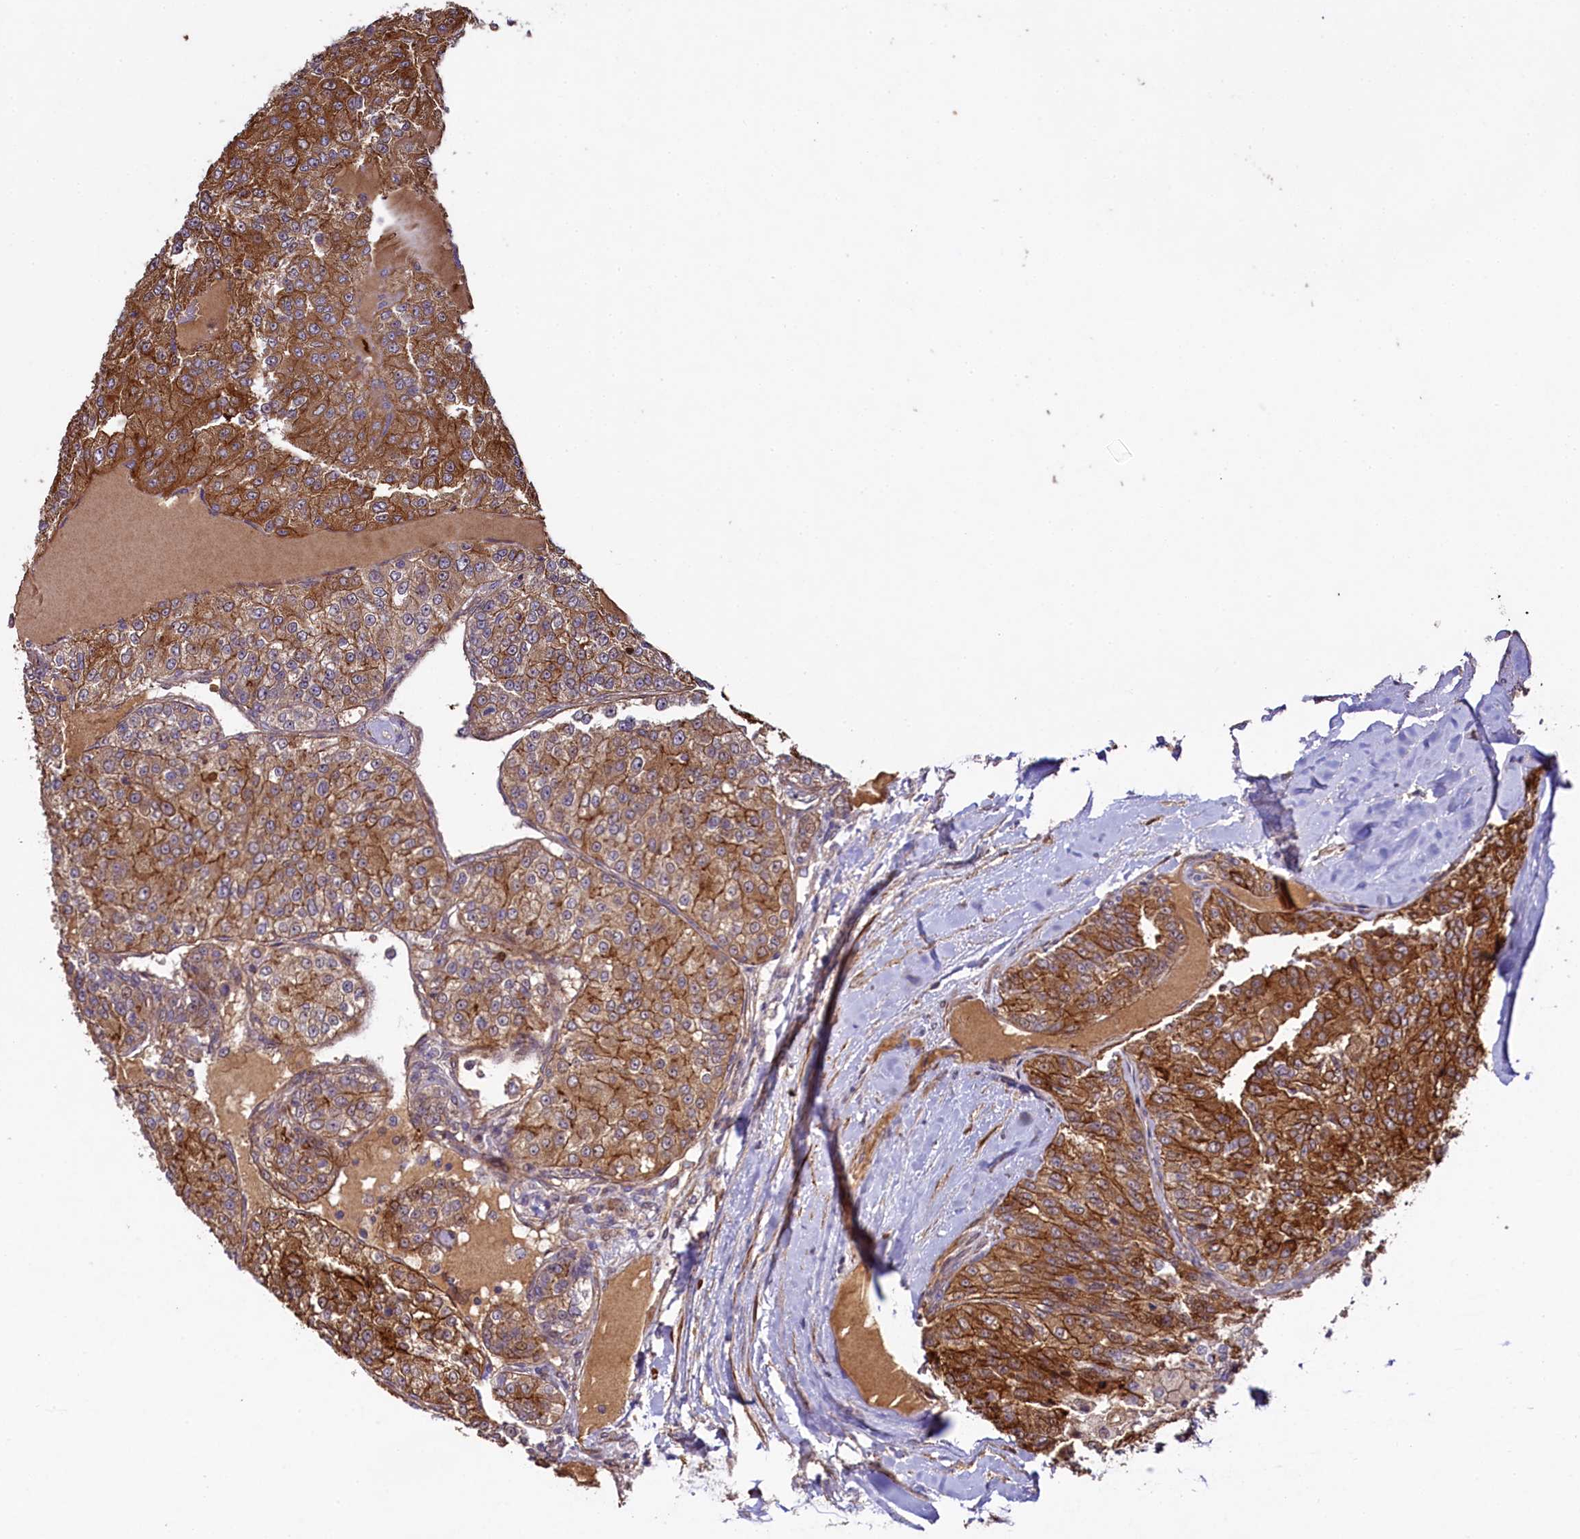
{"staining": {"intensity": "moderate", "quantity": ">75%", "location": "cytoplasmic/membranous"}, "tissue": "renal cancer", "cell_type": "Tumor cells", "image_type": "cancer", "snomed": [{"axis": "morphology", "description": "Adenocarcinoma, NOS"}, {"axis": "topography", "description": "Kidney"}], "caption": "Renal cancer stained with a brown dye exhibits moderate cytoplasmic/membranous positive staining in about >75% of tumor cells.", "gene": "CCDC102A", "patient": {"sex": "female", "age": 63}}